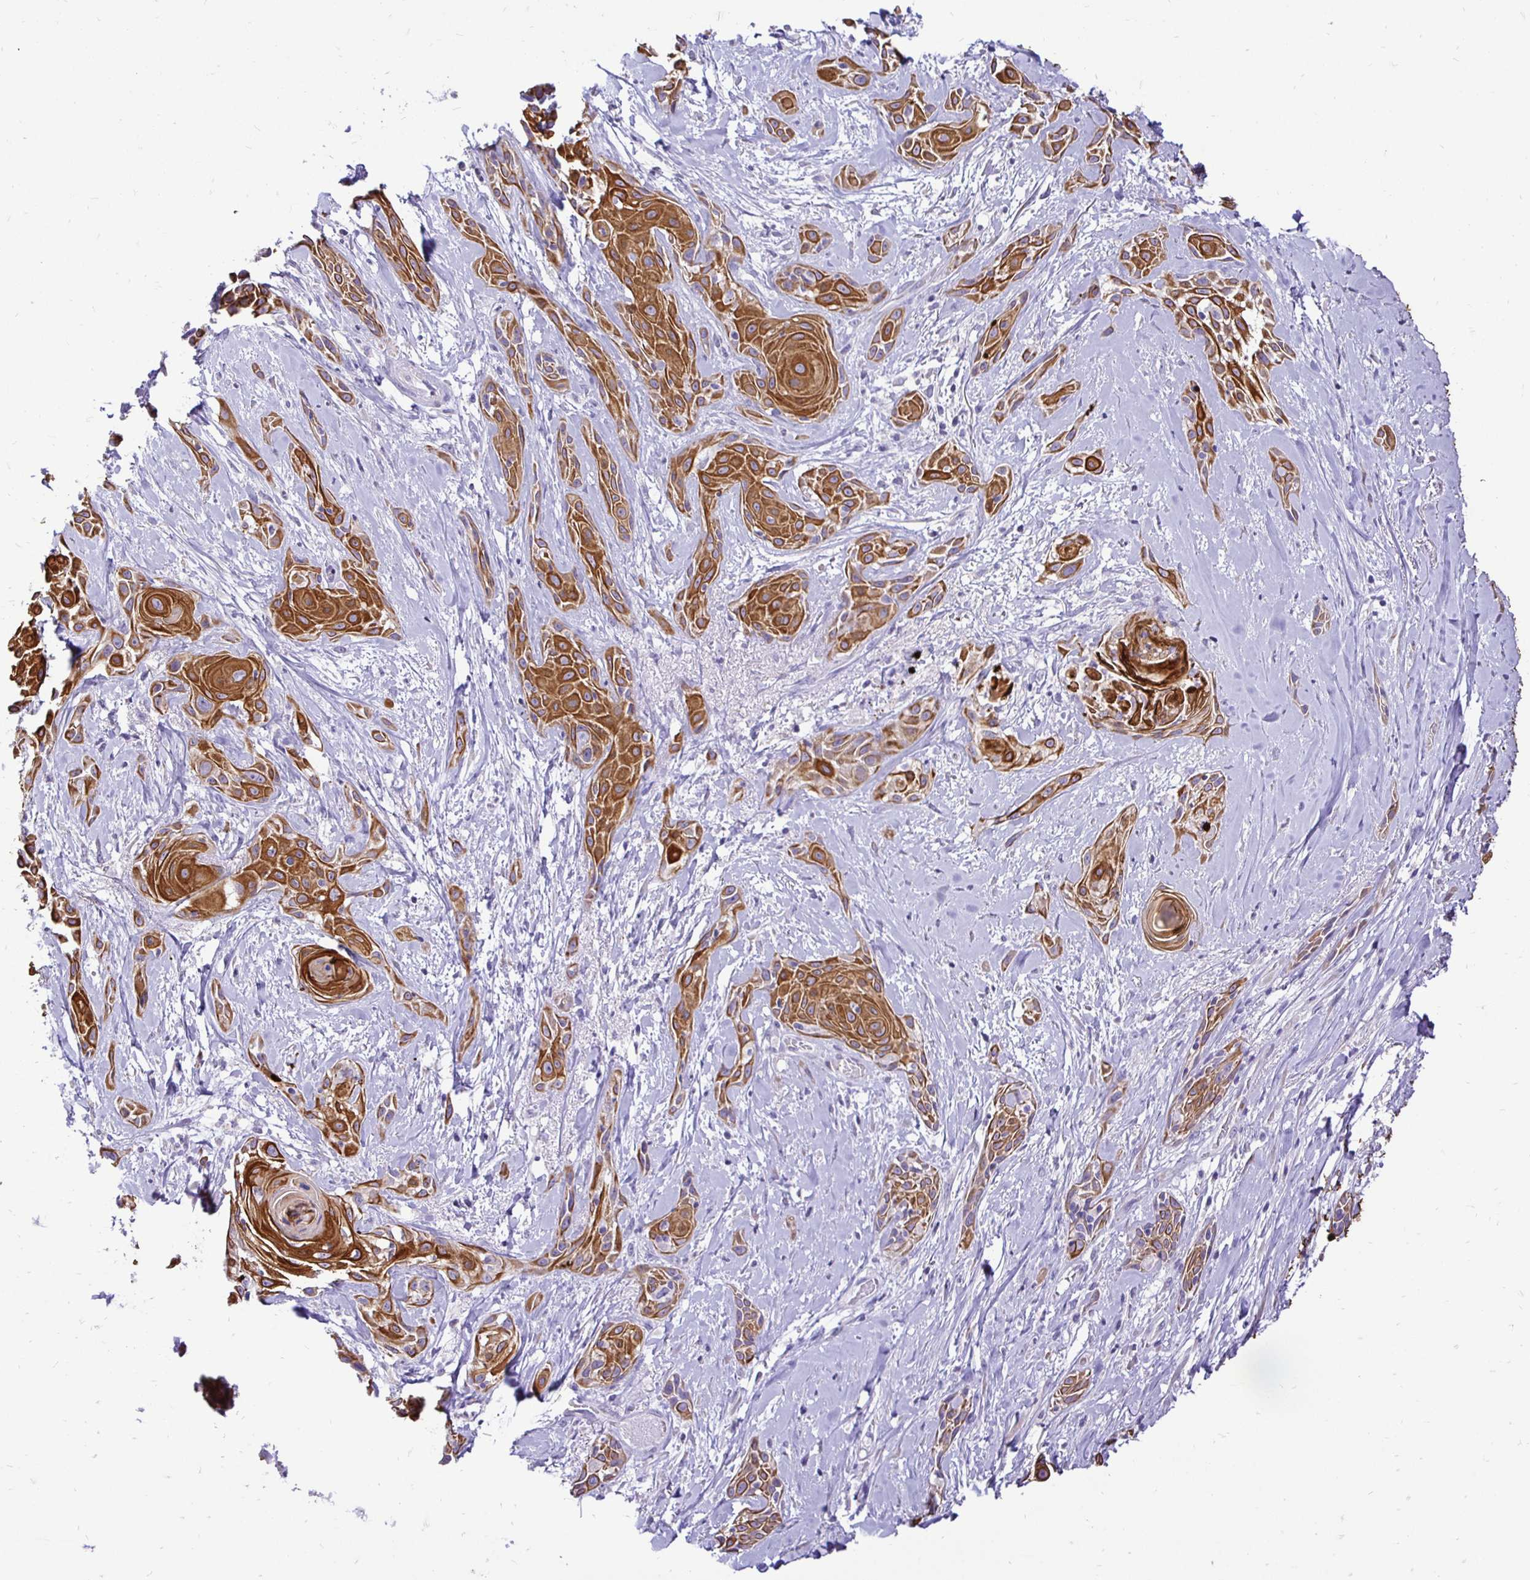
{"staining": {"intensity": "strong", "quantity": ">75%", "location": "cytoplasmic/membranous"}, "tissue": "skin cancer", "cell_type": "Tumor cells", "image_type": "cancer", "snomed": [{"axis": "morphology", "description": "Squamous cell carcinoma, NOS"}, {"axis": "topography", "description": "Skin"}, {"axis": "topography", "description": "Anal"}], "caption": "Immunohistochemistry (IHC) staining of skin cancer (squamous cell carcinoma), which displays high levels of strong cytoplasmic/membranous expression in approximately >75% of tumor cells indicating strong cytoplasmic/membranous protein staining. The staining was performed using DAB (brown) for protein detection and nuclei were counterstained in hematoxylin (blue).", "gene": "TAF1D", "patient": {"sex": "male", "age": 64}}